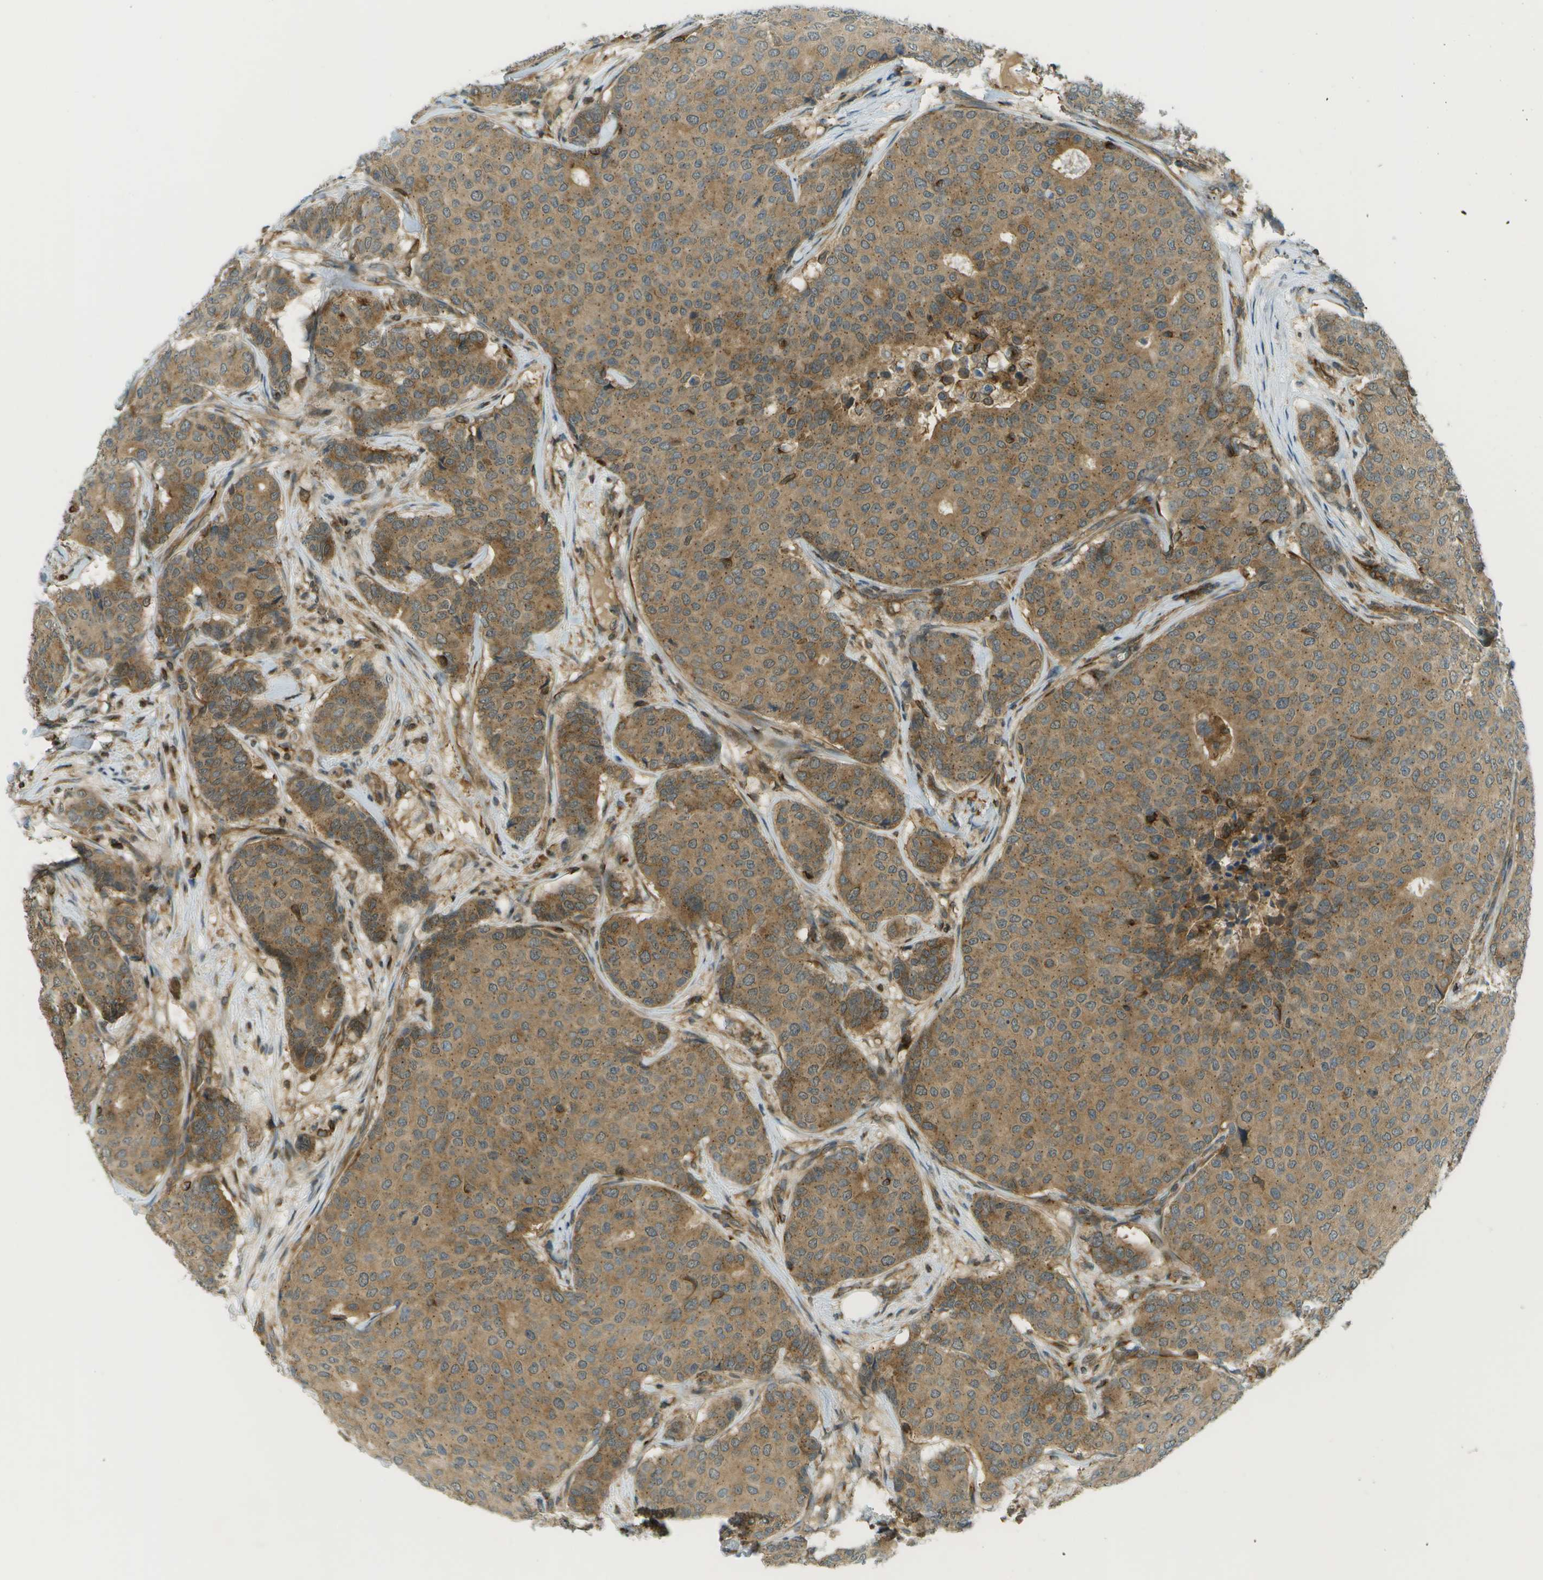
{"staining": {"intensity": "moderate", "quantity": ">75%", "location": "cytoplasmic/membranous"}, "tissue": "breast cancer", "cell_type": "Tumor cells", "image_type": "cancer", "snomed": [{"axis": "morphology", "description": "Duct carcinoma"}, {"axis": "topography", "description": "Breast"}], "caption": "IHC image of invasive ductal carcinoma (breast) stained for a protein (brown), which exhibits medium levels of moderate cytoplasmic/membranous positivity in about >75% of tumor cells.", "gene": "TMTC1", "patient": {"sex": "female", "age": 75}}